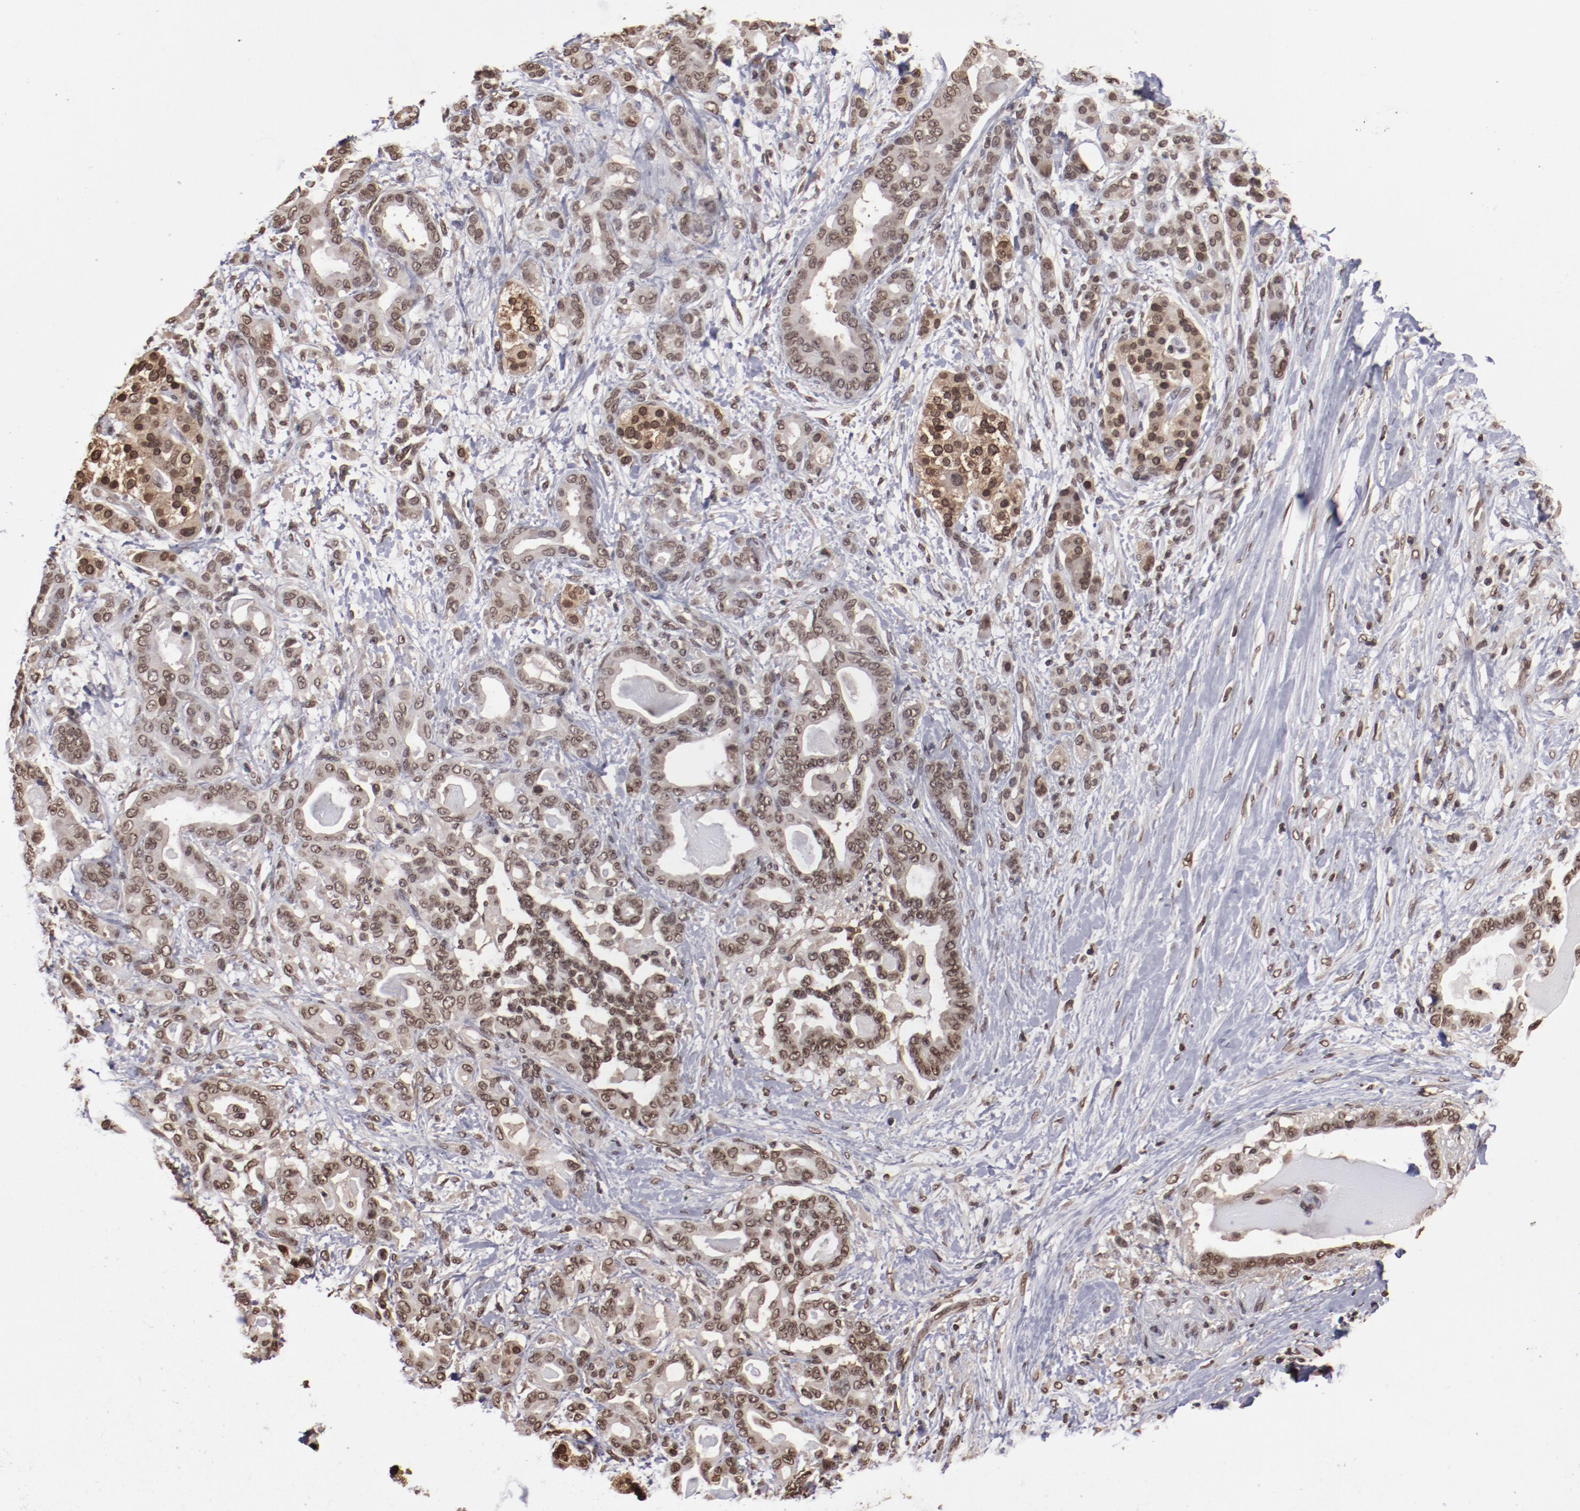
{"staining": {"intensity": "moderate", "quantity": ">75%", "location": "nuclear"}, "tissue": "pancreatic cancer", "cell_type": "Tumor cells", "image_type": "cancer", "snomed": [{"axis": "morphology", "description": "Adenocarcinoma, NOS"}, {"axis": "topography", "description": "Pancreas"}], "caption": "Immunohistochemistry photomicrograph of neoplastic tissue: pancreatic adenocarcinoma stained using IHC displays medium levels of moderate protein expression localized specifically in the nuclear of tumor cells, appearing as a nuclear brown color.", "gene": "AKT1", "patient": {"sex": "male", "age": 63}}